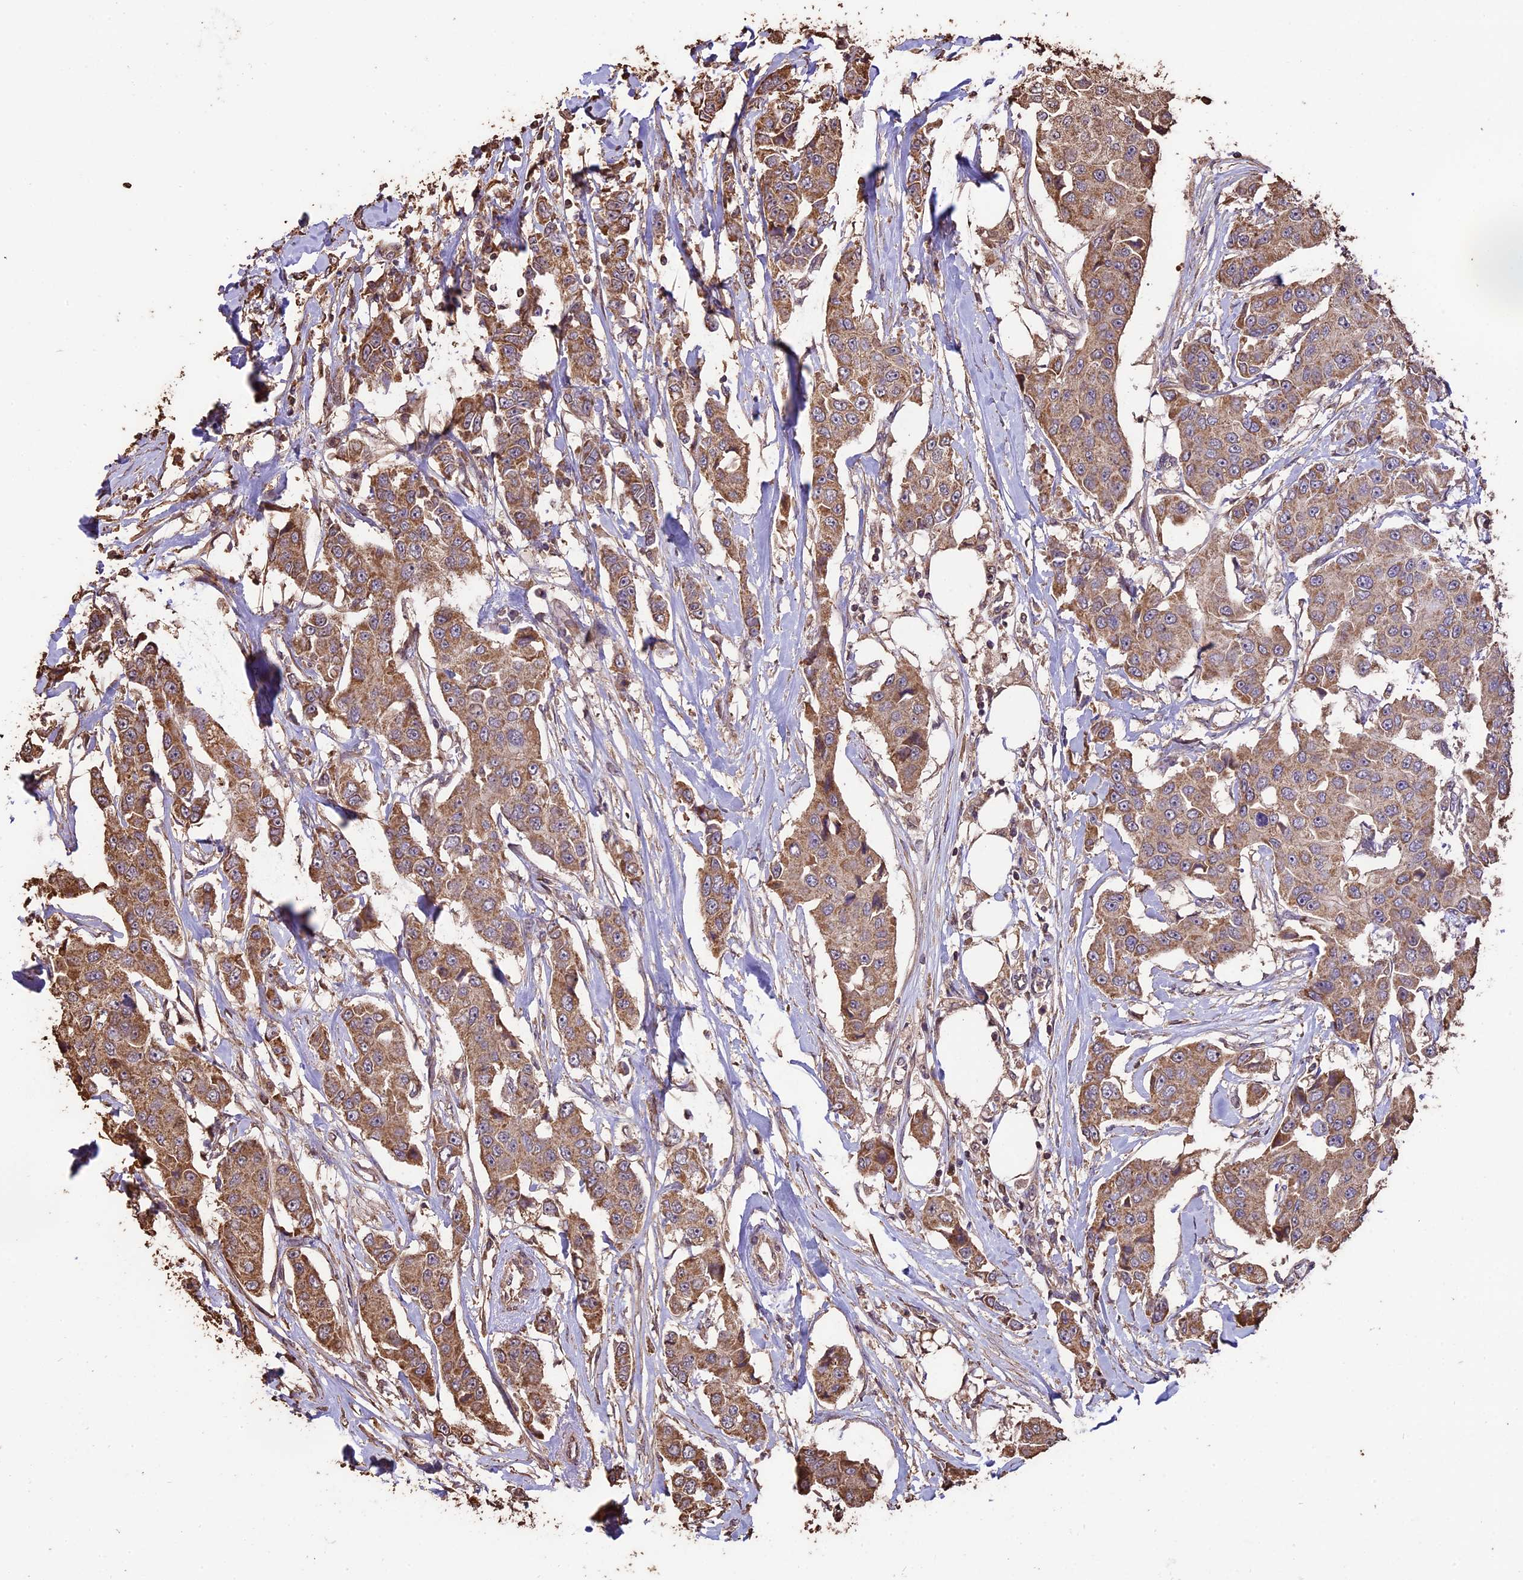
{"staining": {"intensity": "moderate", "quantity": ">75%", "location": "cytoplasmic/membranous"}, "tissue": "breast cancer", "cell_type": "Tumor cells", "image_type": "cancer", "snomed": [{"axis": "morphology", "description": "Duct carcinoma"}, {"axis": "topography", "description": "Breast"}], "caption": "This is an image of immunohistochemistry staining of breast infiltrating ductal carcinoma, which shows moderate positivity in the cytoplasmic/membranous of tumor cells.", "gene": "PGPEP1L", "patient": {"sex": "female", "age": 80}}